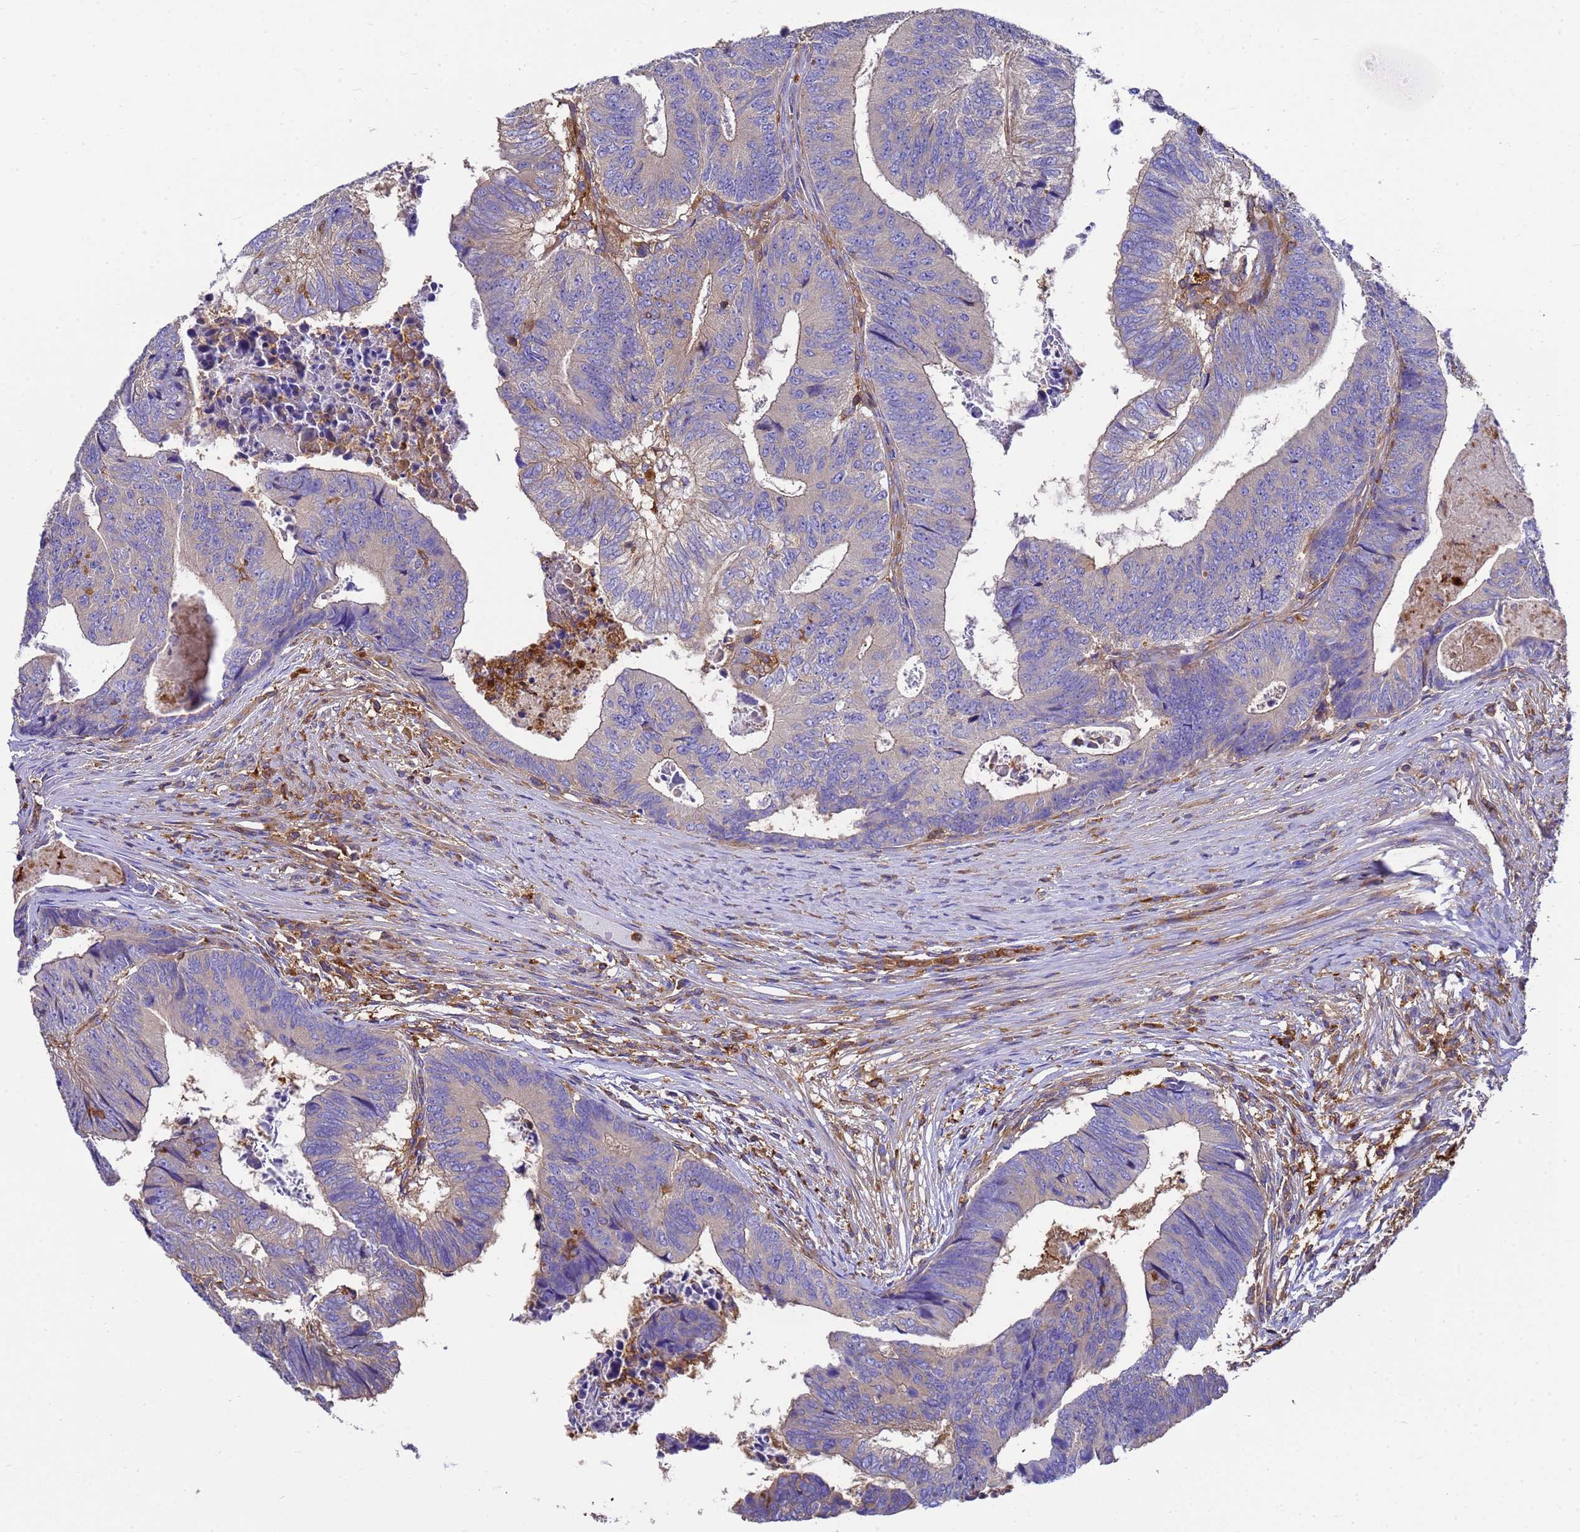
{"staining": {"intensity": "negative", "quantity": "none", "location": "none"}, "tissue": "colorectal cancer", "cell_type": "Tumor cells", "image_type": "cancer", "snomed": [{"axis": "morphology", "description": "Adenocarcinoma, NOS"}, {"axis": "topography", "description": "Colon"}], "caption": "This is a histopathology image of immunohistochemistry (IHC) staining of adenocarcinoma (colorectal), which shows no positivity in tumor cells.", "gene": "ZNF235", "patient": {"sex": "female", "age": 67}}